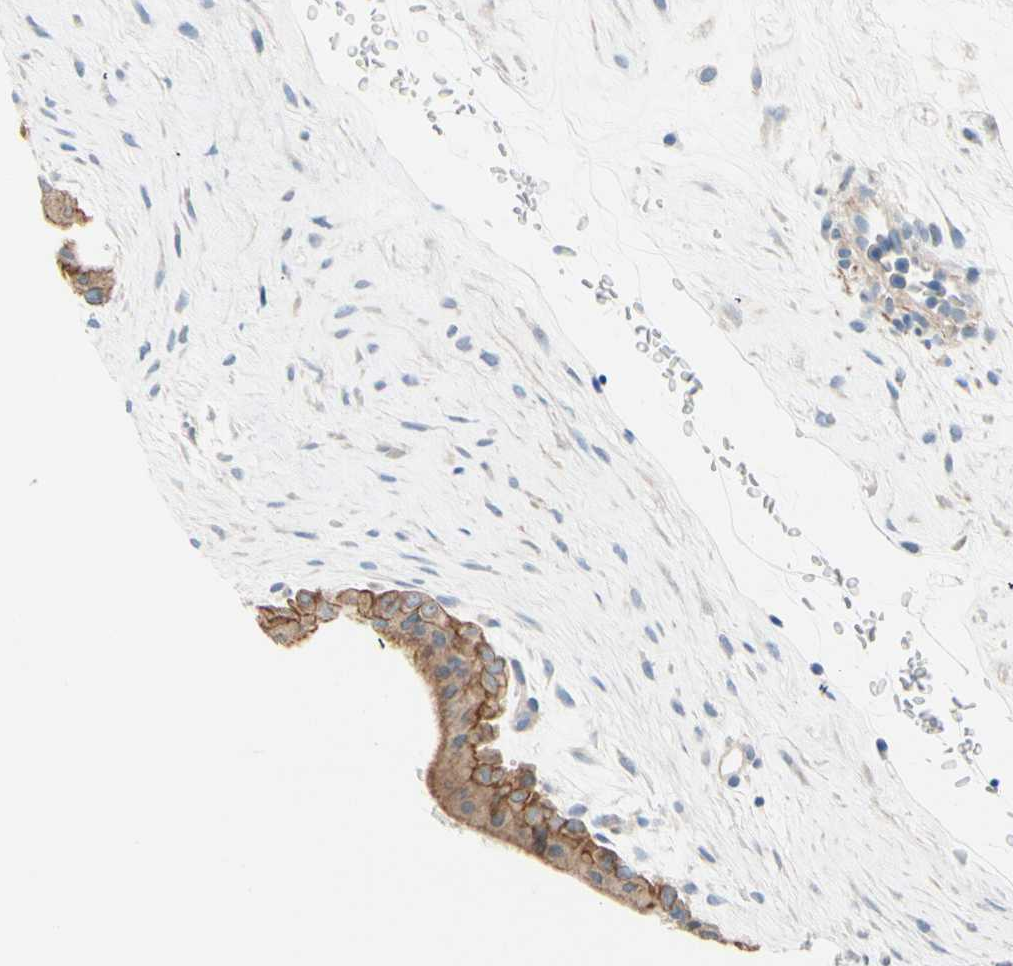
{"staining": {"intensity": "negative", "quantity": "none", "location": "none"}, "tissue": "placenta", "cell_type": "Decidual cells", "image_type": "normal", "snomed": [{"axis": "morphology", "description": "Normal tissue, NOS"}, {"axis": "topography", "description": "Placenta"}], "caption": "Immunohistochemical staining of benign placenta demonstrates no significant expression in decidual cells.", "gene": "ZNF132", "patient": {"sex": "female", "age": 35}}